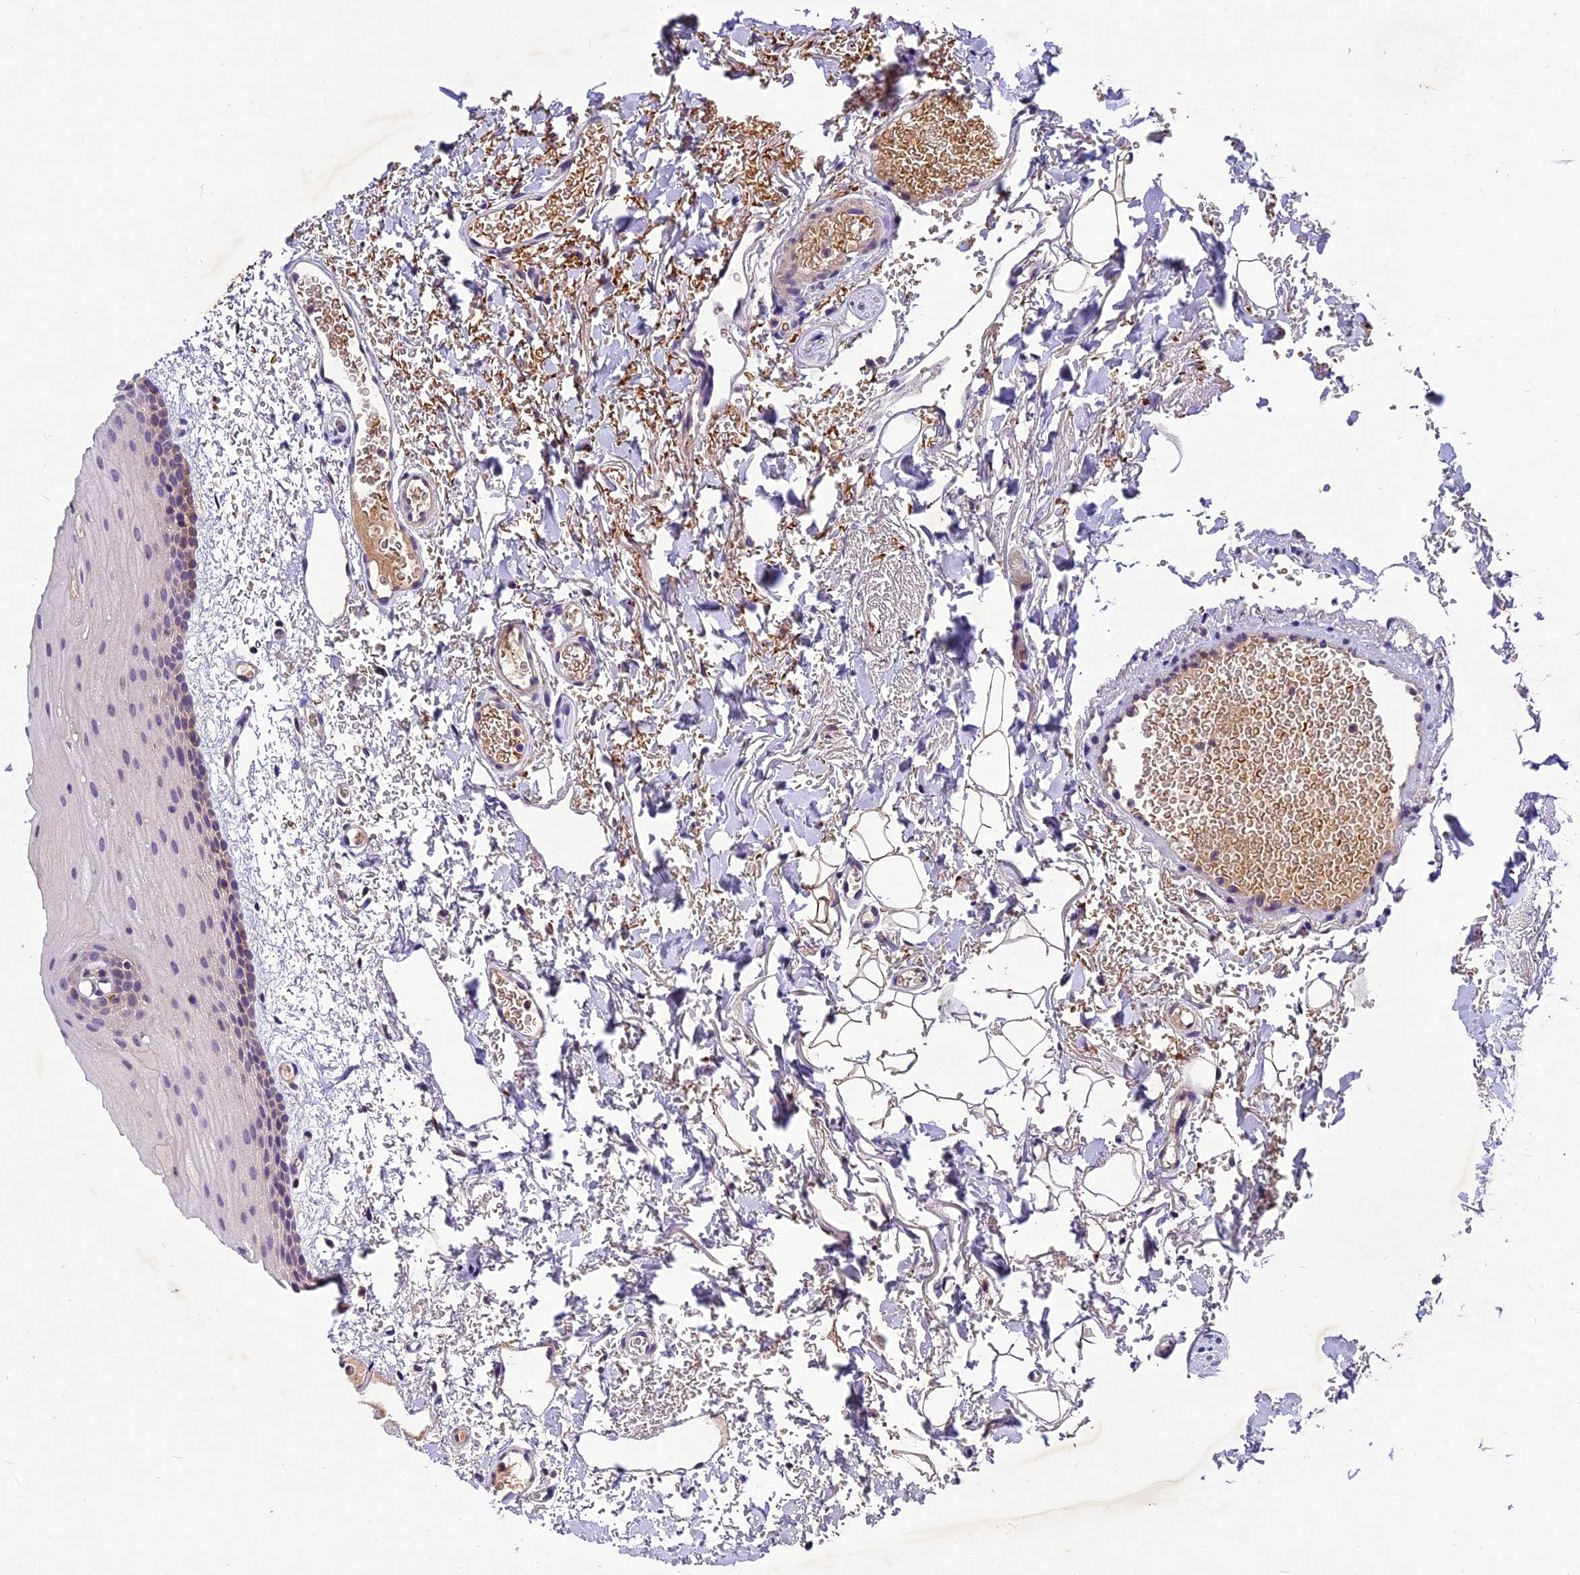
{"staining": {"intensity": "weak", "quantity": "25%-75%", "location": "cytoplasmic/membranous"}, "tissue": "oral mucosa", "cell_type": "Squamous epithelial cells", "image_type": "normal", "snomed": [{"axis": "morphology", "description": "Normal tissue, NOS"}, {"axis": "topography", "description": "Oral tissue"}], "caption": "IHC (DAB (3,3'-diaminobenzidine)) staining of normal oral mucosa displays weak cytoplasmic/membranous protein positivity in about 25%-75% of squamous epithelial cells.", "gene": "CILP2", "patient": {"sex": "female", "age": 70}}